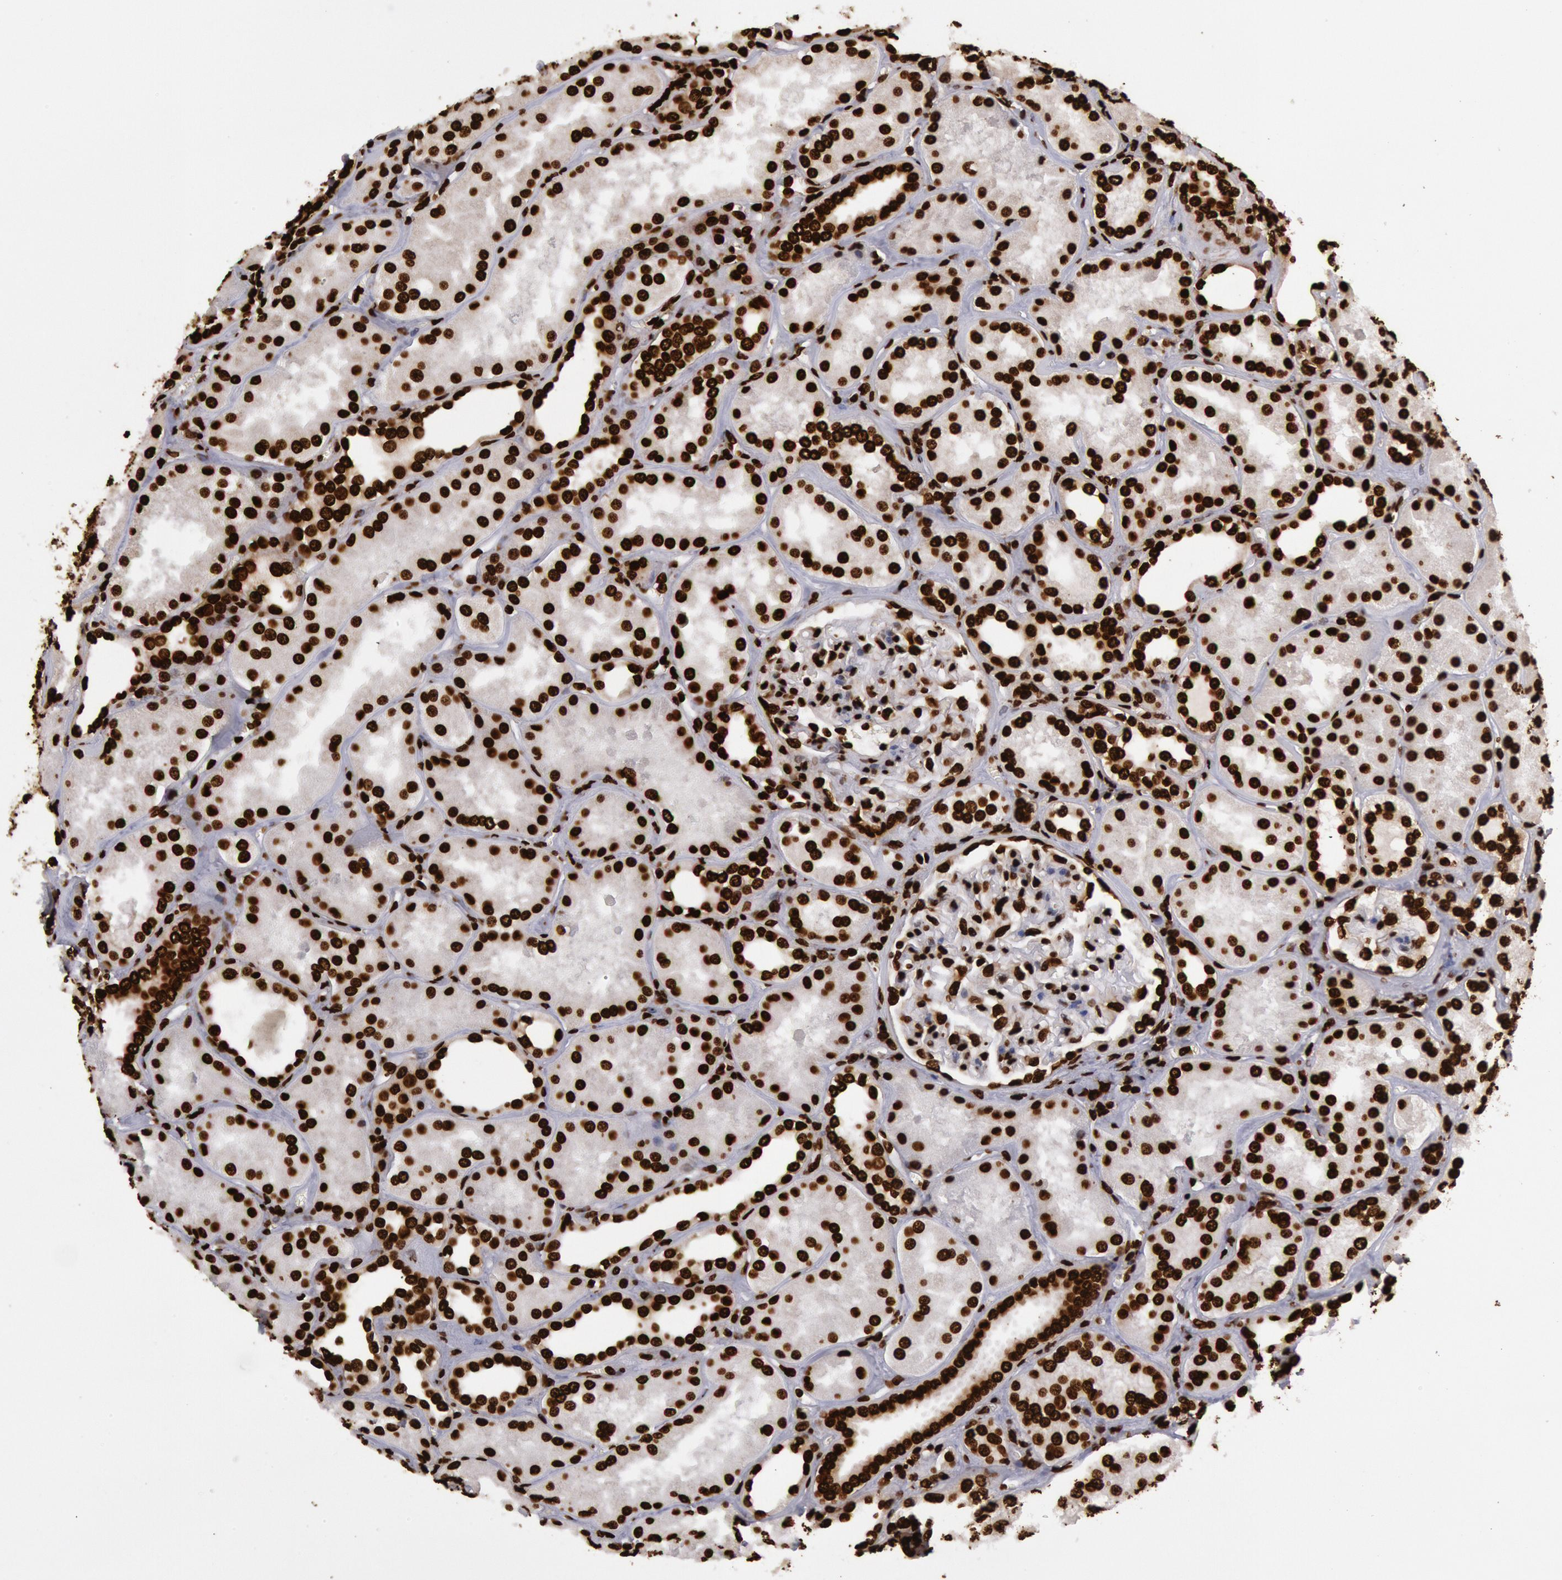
{"staining": {"intensity": "strong", "quantity": "25%-75%", "location": "nuclear"}, "tissue": "kidney", "cell_type": "Cells in glomeruli", "image_type": "normal", "snomed": [{"axis": "morphology", "description": "Normal tissue, NOS"}, {"axis": "topography", "description": "Kidney"}], "caption": "This is a histology image of IHC staining of unremarkable kidney, which shows strong positivity in the nuclear of cells in glomeruli.", "gene": "H3", "patient": {"sex": "female", "age": 56}}